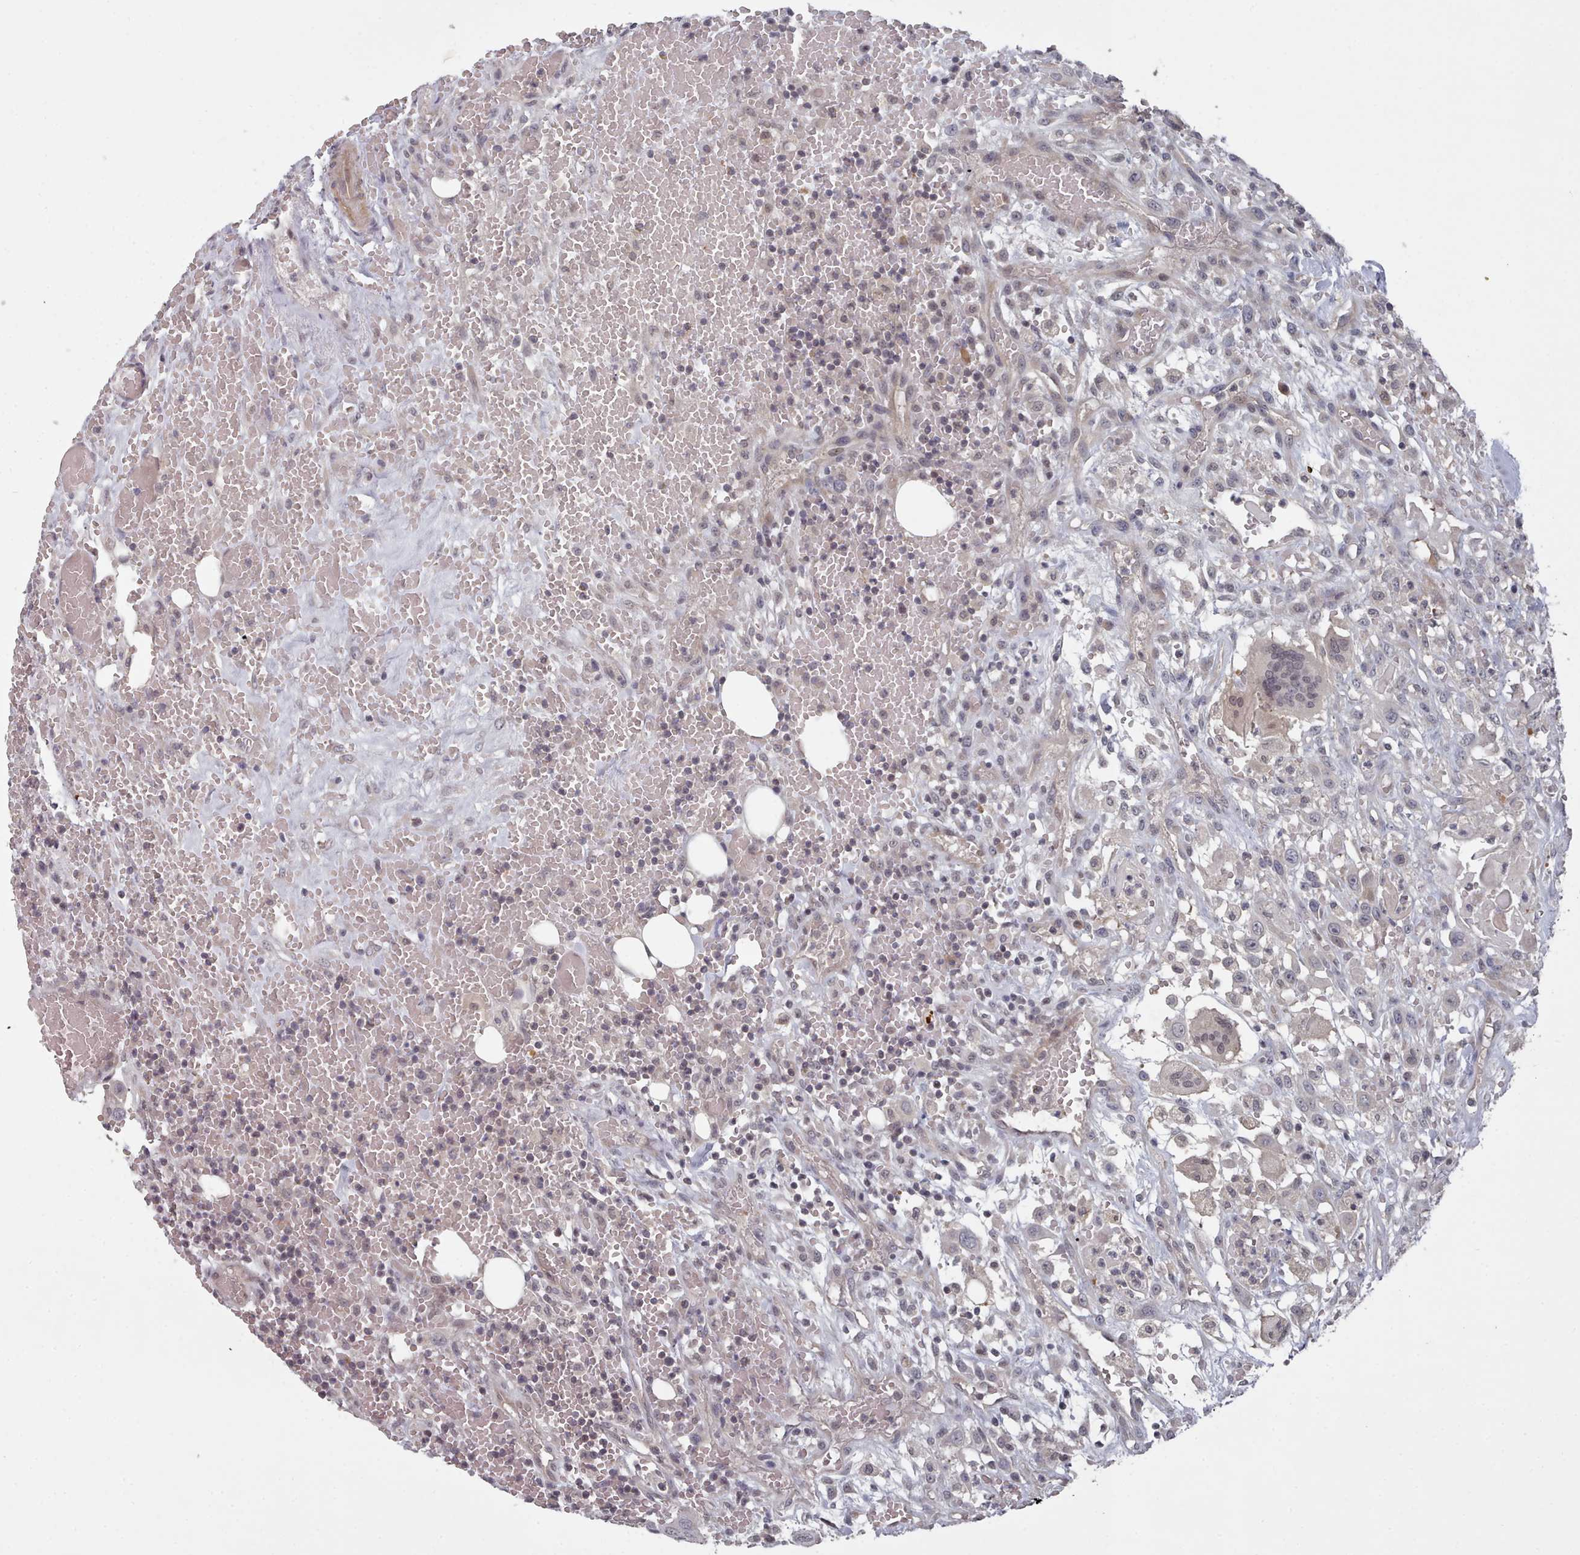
{"staining": {"intensity": "negative", "quantity": "none", "location": "none"}, "tissue": "head and neck cancer", "cell_type": "Tumor cells", "image_type": "cancer", "snomed": [{"axis": "morphology", "description": "Squamous cell carcinoma, NOS"}, {"axis": "topography", "description": "Head-Neck"}], "caption": "Immunohistochemistry (IHC) photomicrograph of neoplastic tissue: head and neck cancer (squamous cell carcinoma) stained with DAB (3,3'-diaminobenzidine) demonstrates no significant protein expression in tumor cells.", "gene": "HYAL3", "patient": {"sex": "male", "age": 81}}